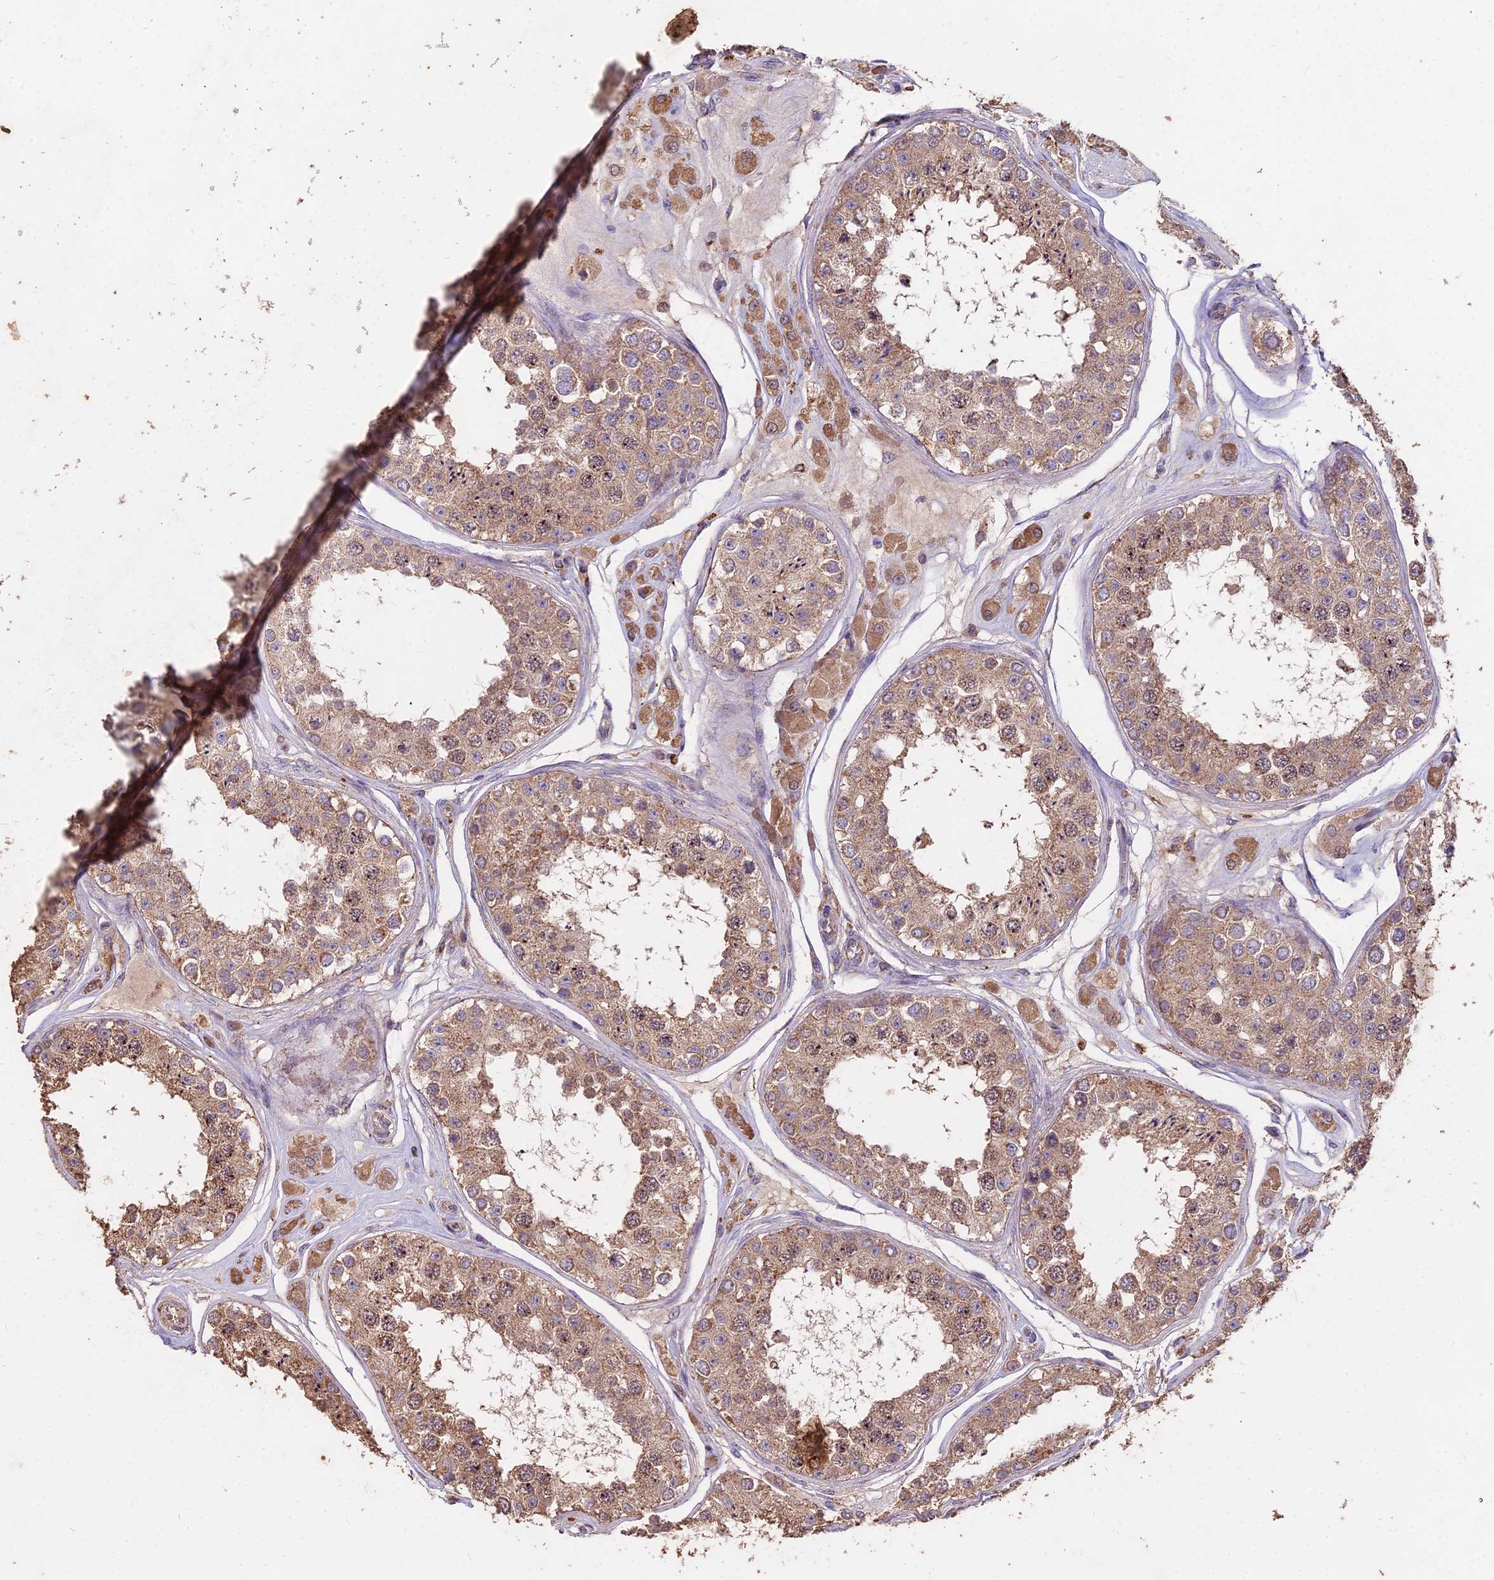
{"staining": {"intensity": "moderate", "quantity": ">75%", "location": "cytoplasmic/membranous,nuclear"}, "tissue": "testis", "cell_type": "Cells in seminiferous ducts", "image_type": "normal", "snomed": [{"axis": "morphology", "description": "Normal tissue, NOS"}, {"axis": "topography", "description": "Testis"}], "caption": "High-power microscopy captured an IHC histopathology image of benign testis, revealing moderate cytoplasmic/membranous,nuclear staining in about >75% of cells in seminiferous ducts. (brown staining indicates protein expression, while blue staining denotes nuclei).", "gene": "CEMIP2", "patient": {"sex": "male", "age": 25}}